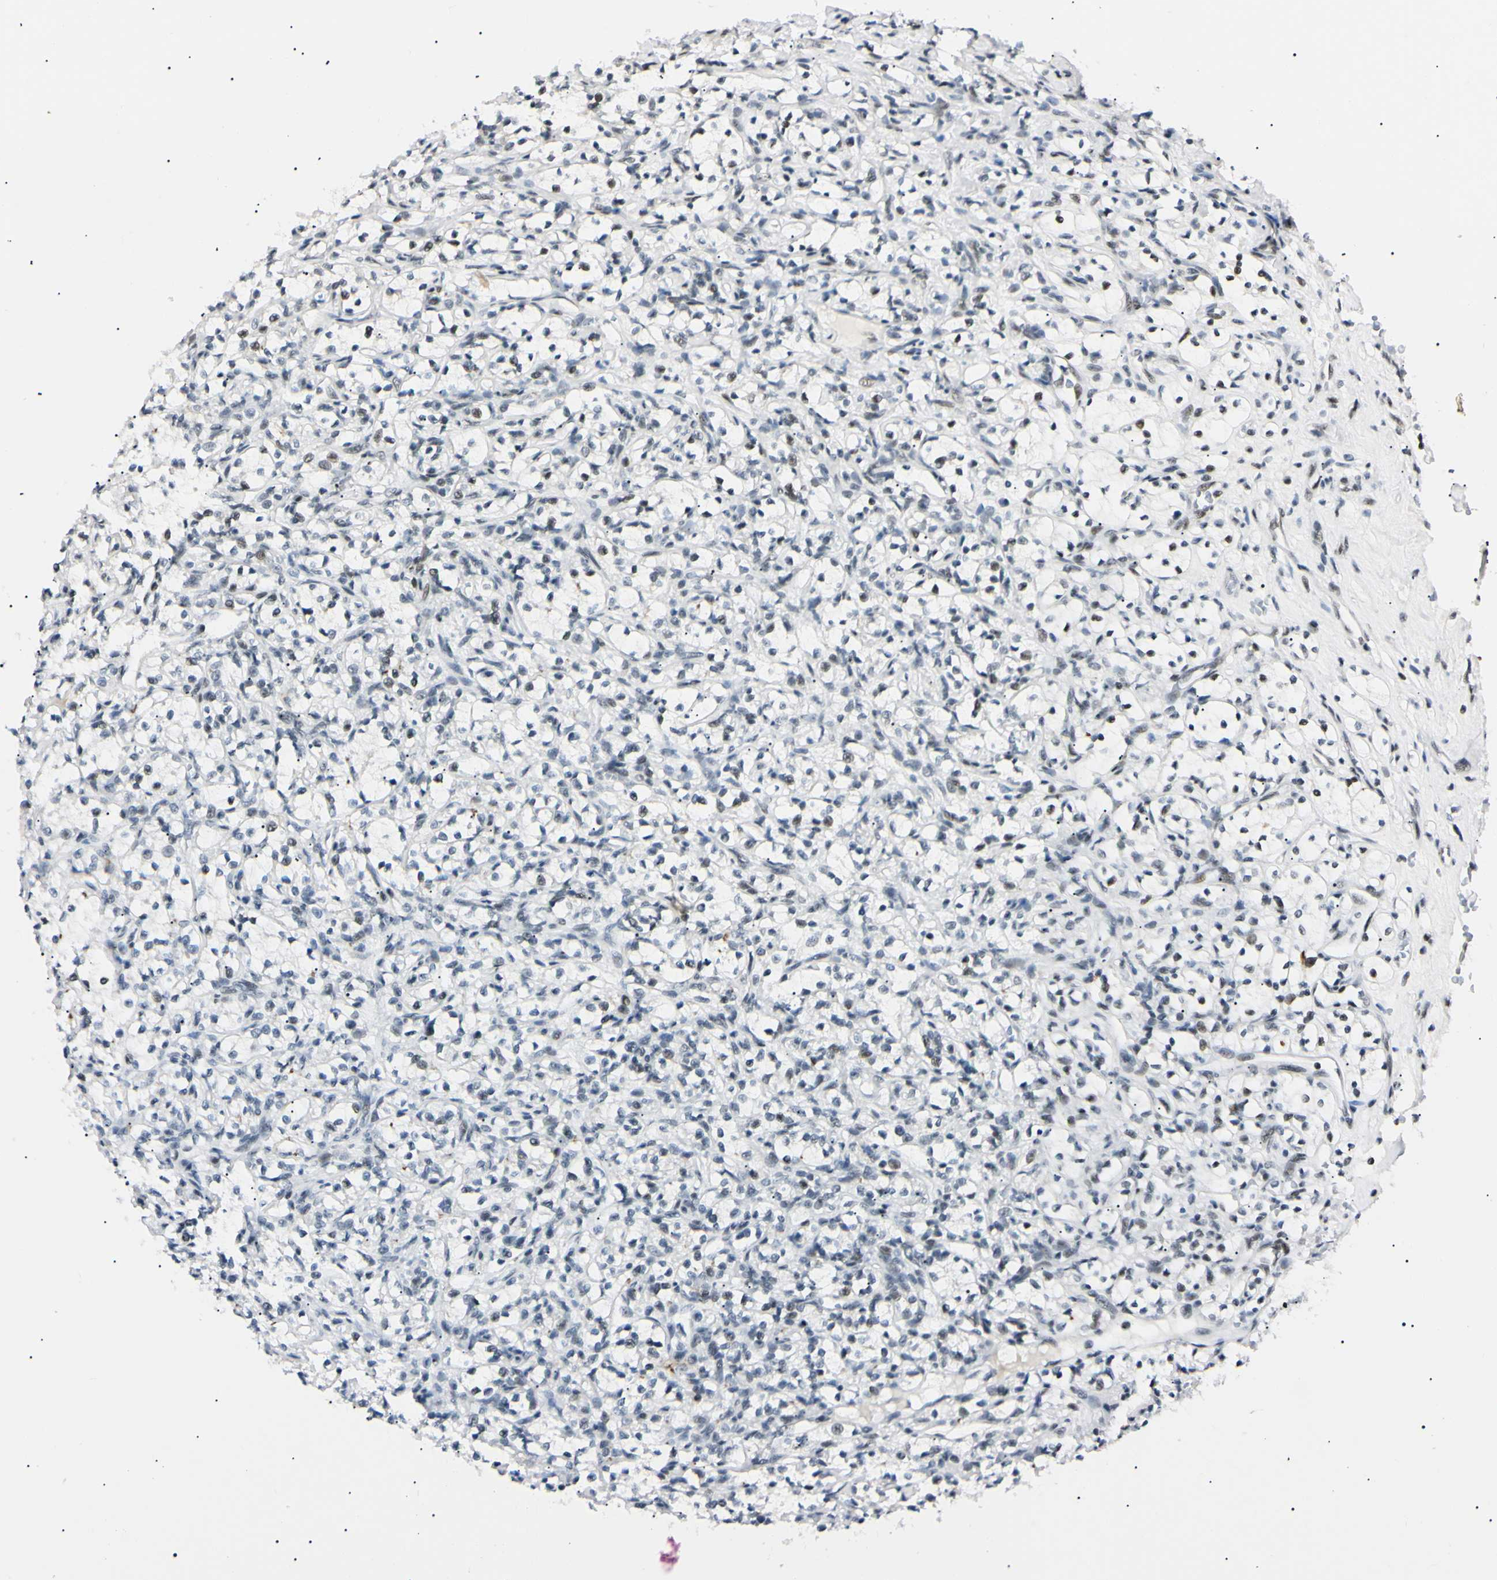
{"staining": {"intensity": "weak", "quantity": "<25%", "location": "nuclear"}, "tissue": "renal cancer", "cell_type": "Tumor cells", "image_type": "cancer", "snomed": [{"axis": "morphology", "description": "Adenocarcinoma, NOS"}, {"axis": "topography", "description": "Kidney"}], "caption": "IHC image of human adenocarcinoma (renal) stained for a protein (brown), which exhibits no positivity in tumor cells. The staining was performed using DAB (3,3'-diaminobenzidine) to visualize the protein expression in brown, while the nuclei were stained in blue with hematoxylin (Magnification: 20x).", "gene": "ZNF134", "patient": {"sex": "female", "age": 69}}